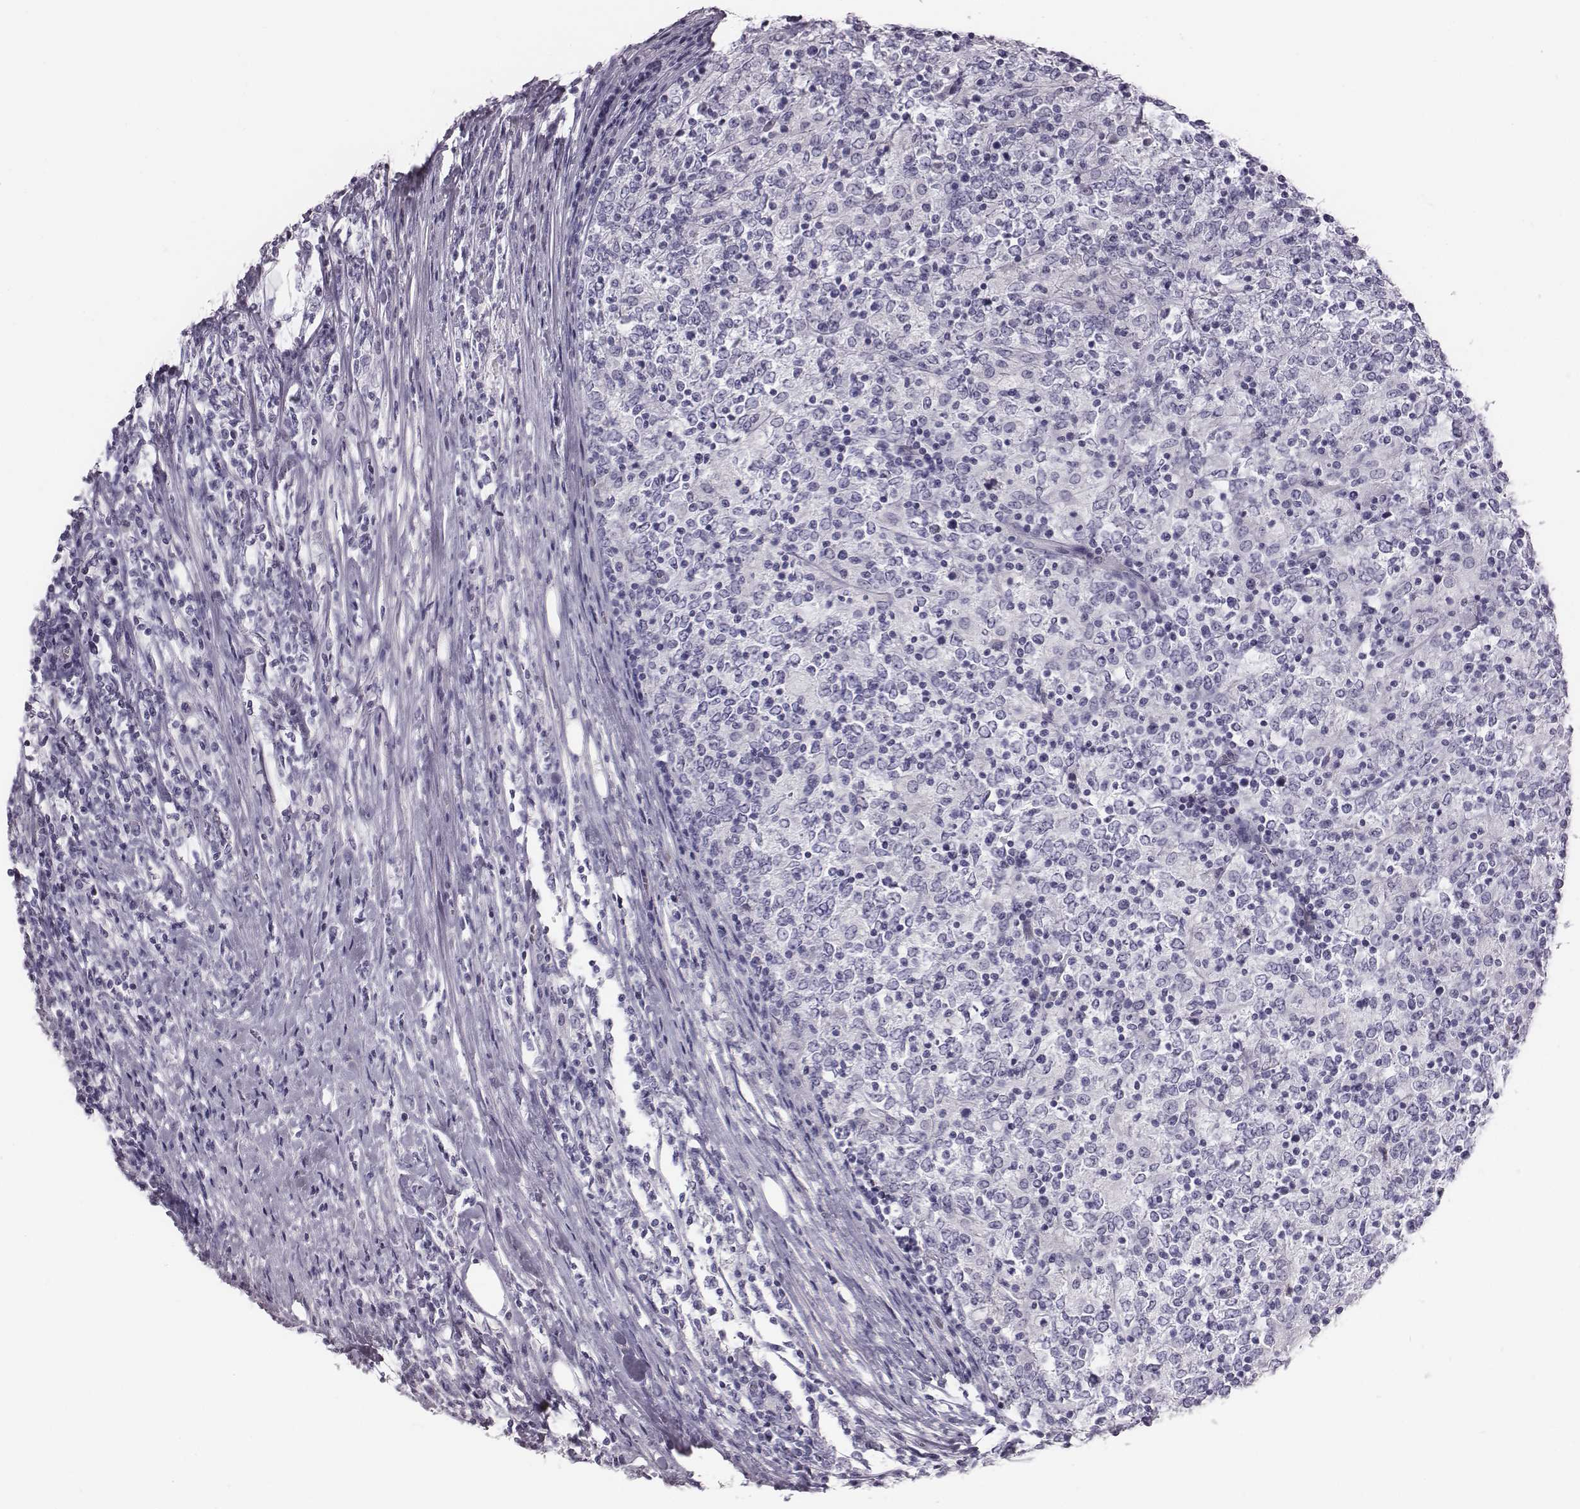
{"staining": {"intensity": "negative", "quantity": "none", "location": "none"}, "tissue": "lymphoma", "cell_type": "Tumor cells", "image_type": "cancer", "snomed": [{"axis": "morphology", "description": "Malignant lymphoma, non-Hodgkin's type, High grade"}, {"axis": "topography", "description": "Lymph node"}], "caption": "The immunohistochemistry photomicrograph has no significant expression in tumor cells of malignant lymphoma, non-Hodgkin's type (high-grade) tissue. (Immunohistochemistry (ihc), brightfield microscopy, high magnification).", "gene": "CRISP1", "patient": {"sex": "female", "age": 84}}